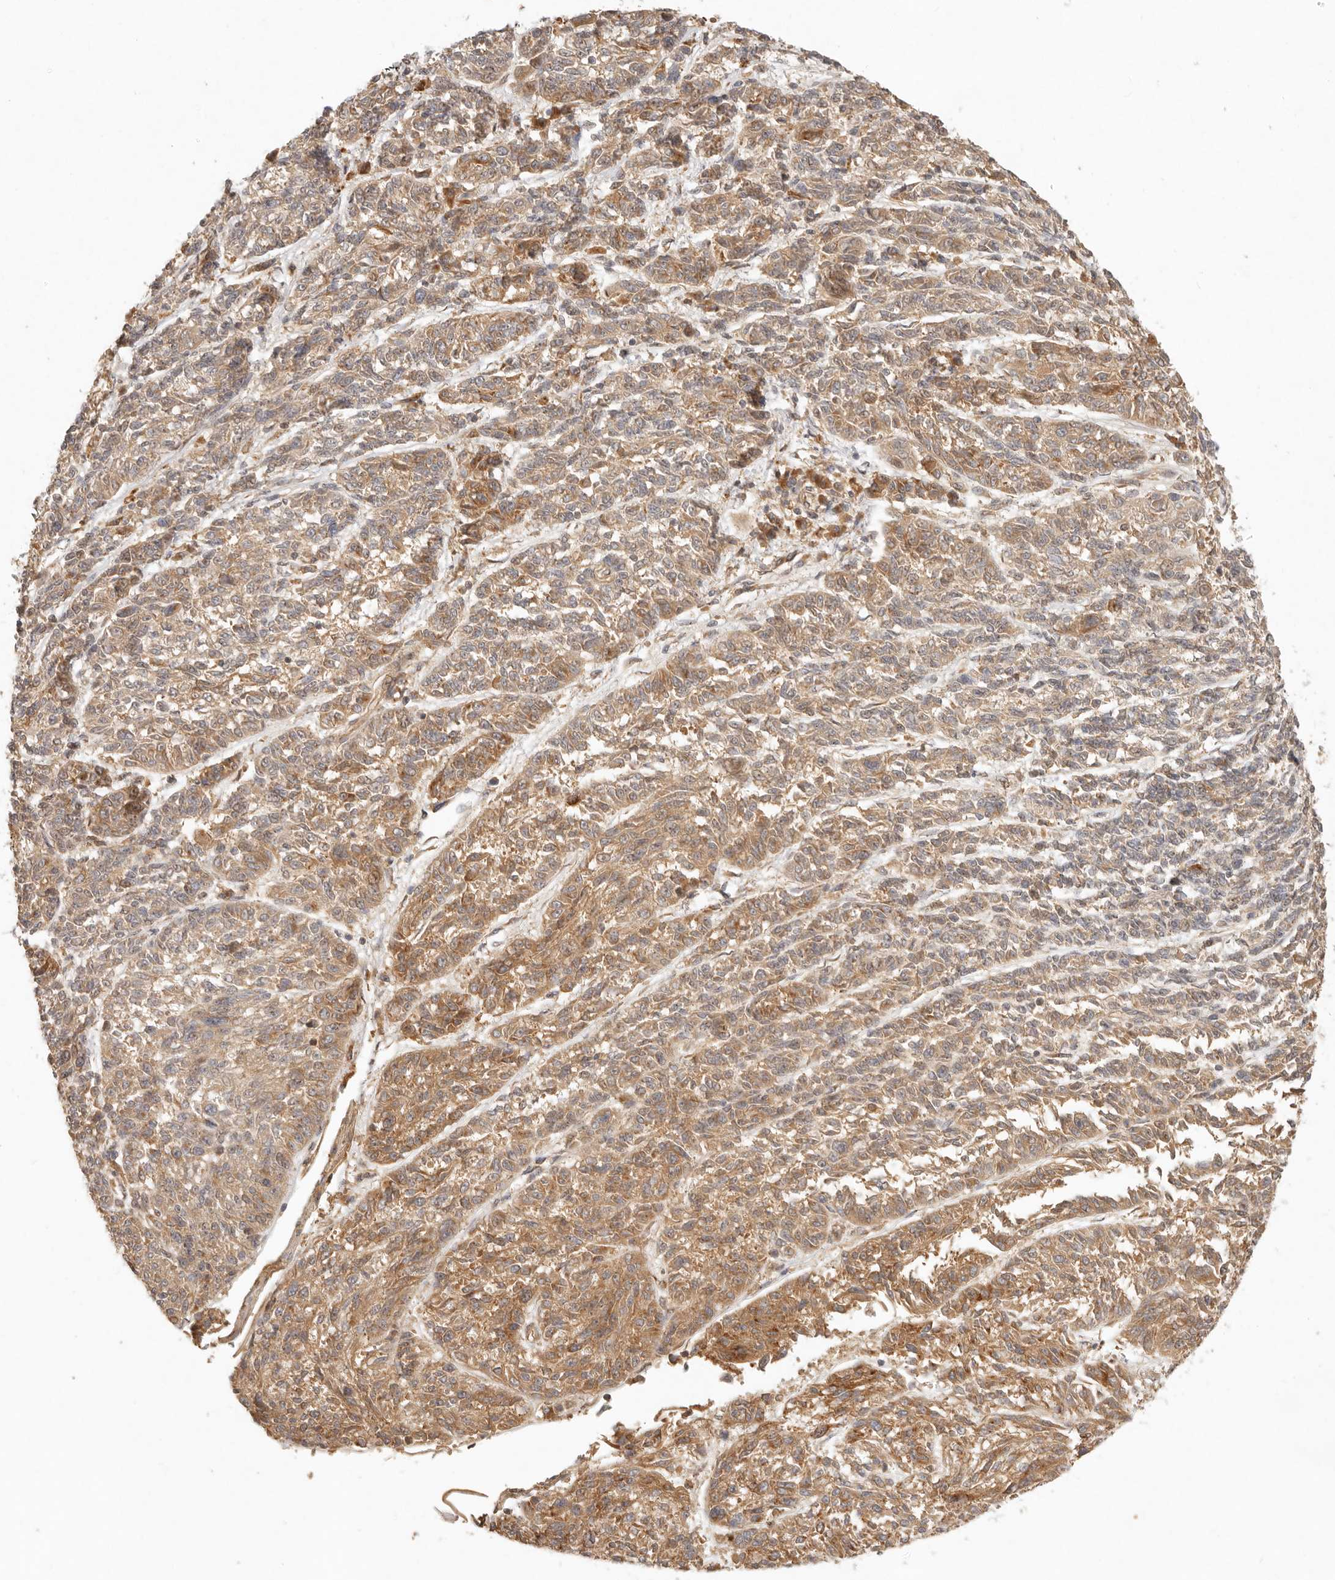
{"staining": {"intensity": "moderate", "quantity": ">75%", "location": "cytoplasmic/membranous"}, "tissue": "melanoma", "cell_type": "Tumor cells", "image_type": "cancer", "snomed": [{"axis": "morphology", "description": "Malignant melanoma, NOS"}, {"axis": "topography", "description": "Skin"}], "caption": "This photomicrograph exhibits IHC staining of human malignant melanoma, with medium moderate cytoplasmic/membranous positivity in about >75% of tumor cells.", "gene": "ANKRD61", "patient": {"sex": "male", "age": 53}}